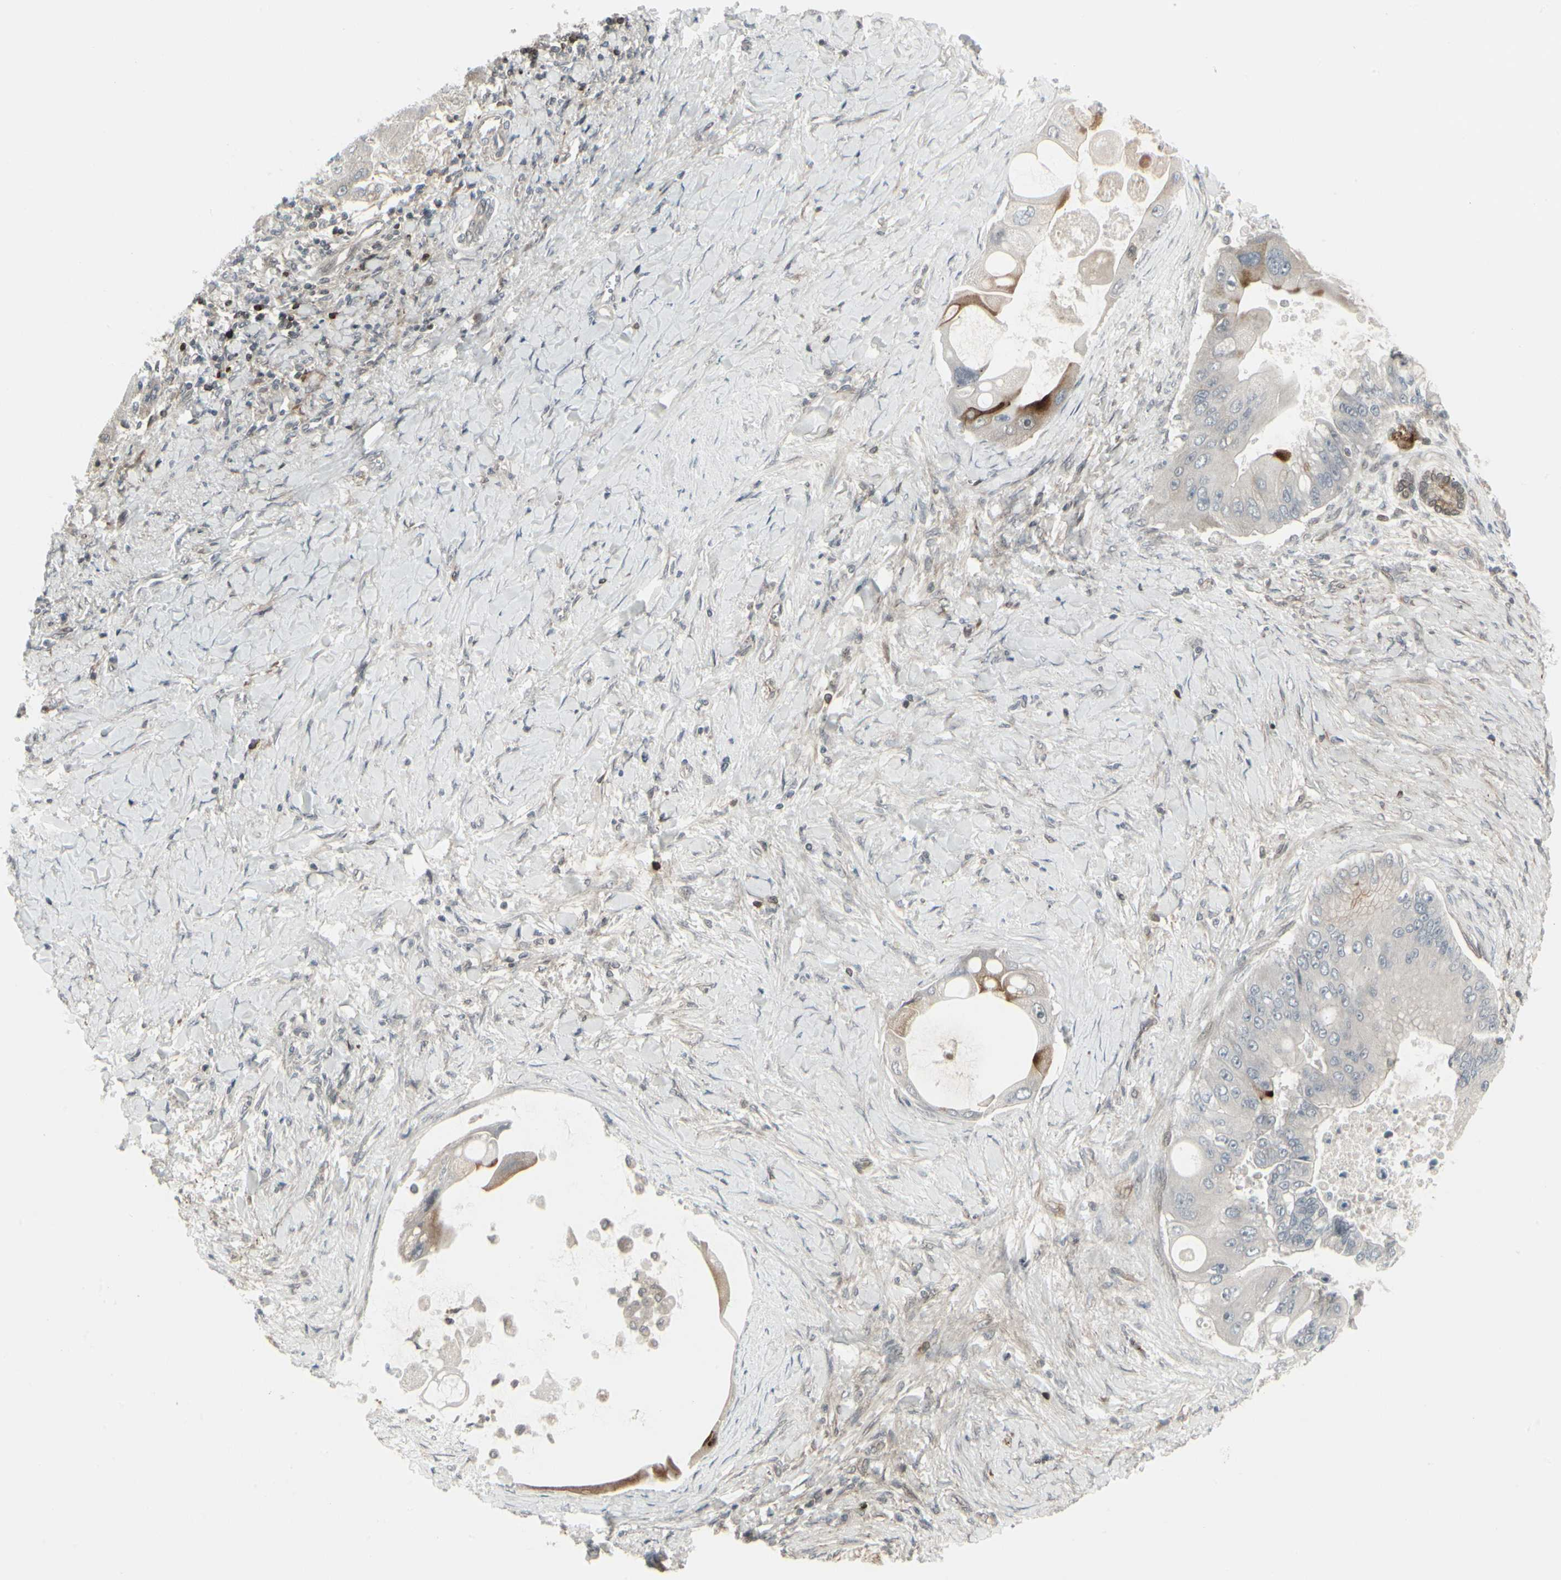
{"staining": {"intensity": "weak", "quantity": ">75%", "location": "cytoplasmic/membranous"}, "tissue": "liver cancer", "cell_type": "Tumor cells", "image_type": "cancer", "snomed": [{"axis": "morphology", "description": "Normal tissue, NOS"}, {"axis": "morphology", "description": "Cholangiocarcinoma"}, {"axis": "topography", "description": "Liver"}, {"axis": "topography", "description": "Peripheral nerve tissue"}], "caption": "The immunohistochemical stain shows weak cytoplasmic/membranous staining in tumor cells of liver cholangiocarcinoma tissue. The protein of interest is shown in brown color, while the nuclei are stained blue.", "gene": "IGFBP6", "patient": {"sex": "male", "age": 50}}